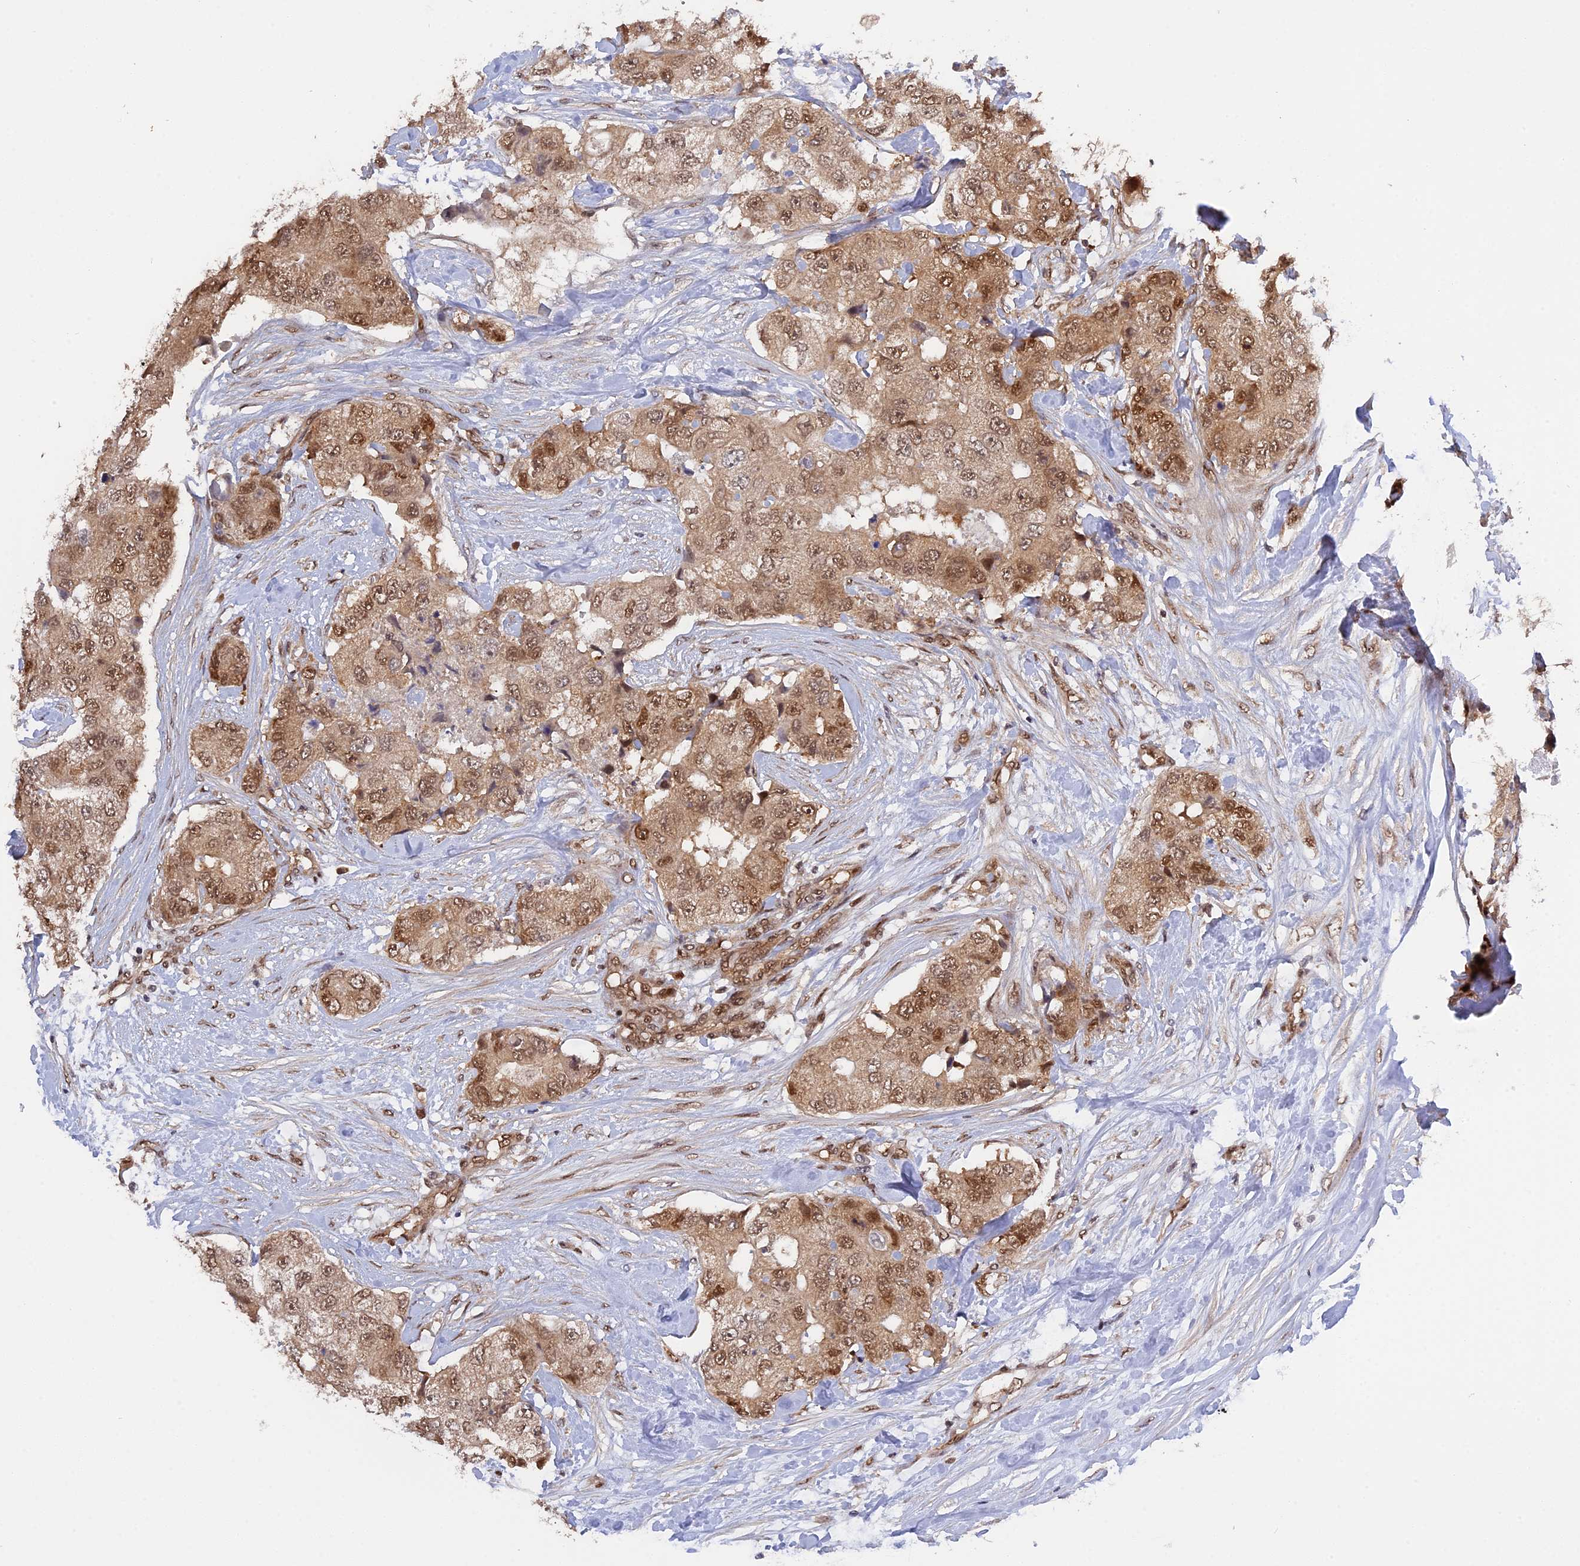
{"staining": {"intensity": "moderate", "quantity": ">75%", "location": "nuclear"}, "tissue": "breast cancer", "cell_type": "Tumor cells", "image_type": "cancer", "snomed": [{"axis": "morphology", "description": "Duct carcinoma"}, {"axis": "topography", "description": "Breast"}], "caption": "There is medium levels of moderate nuclear expression in tumor cells of breast invasive ductal carcinoma, as demonstrated by immunohistochemical staining (brown color).", "gene": "ZNF428", "patient": {"sex": "female", "age": 62}}